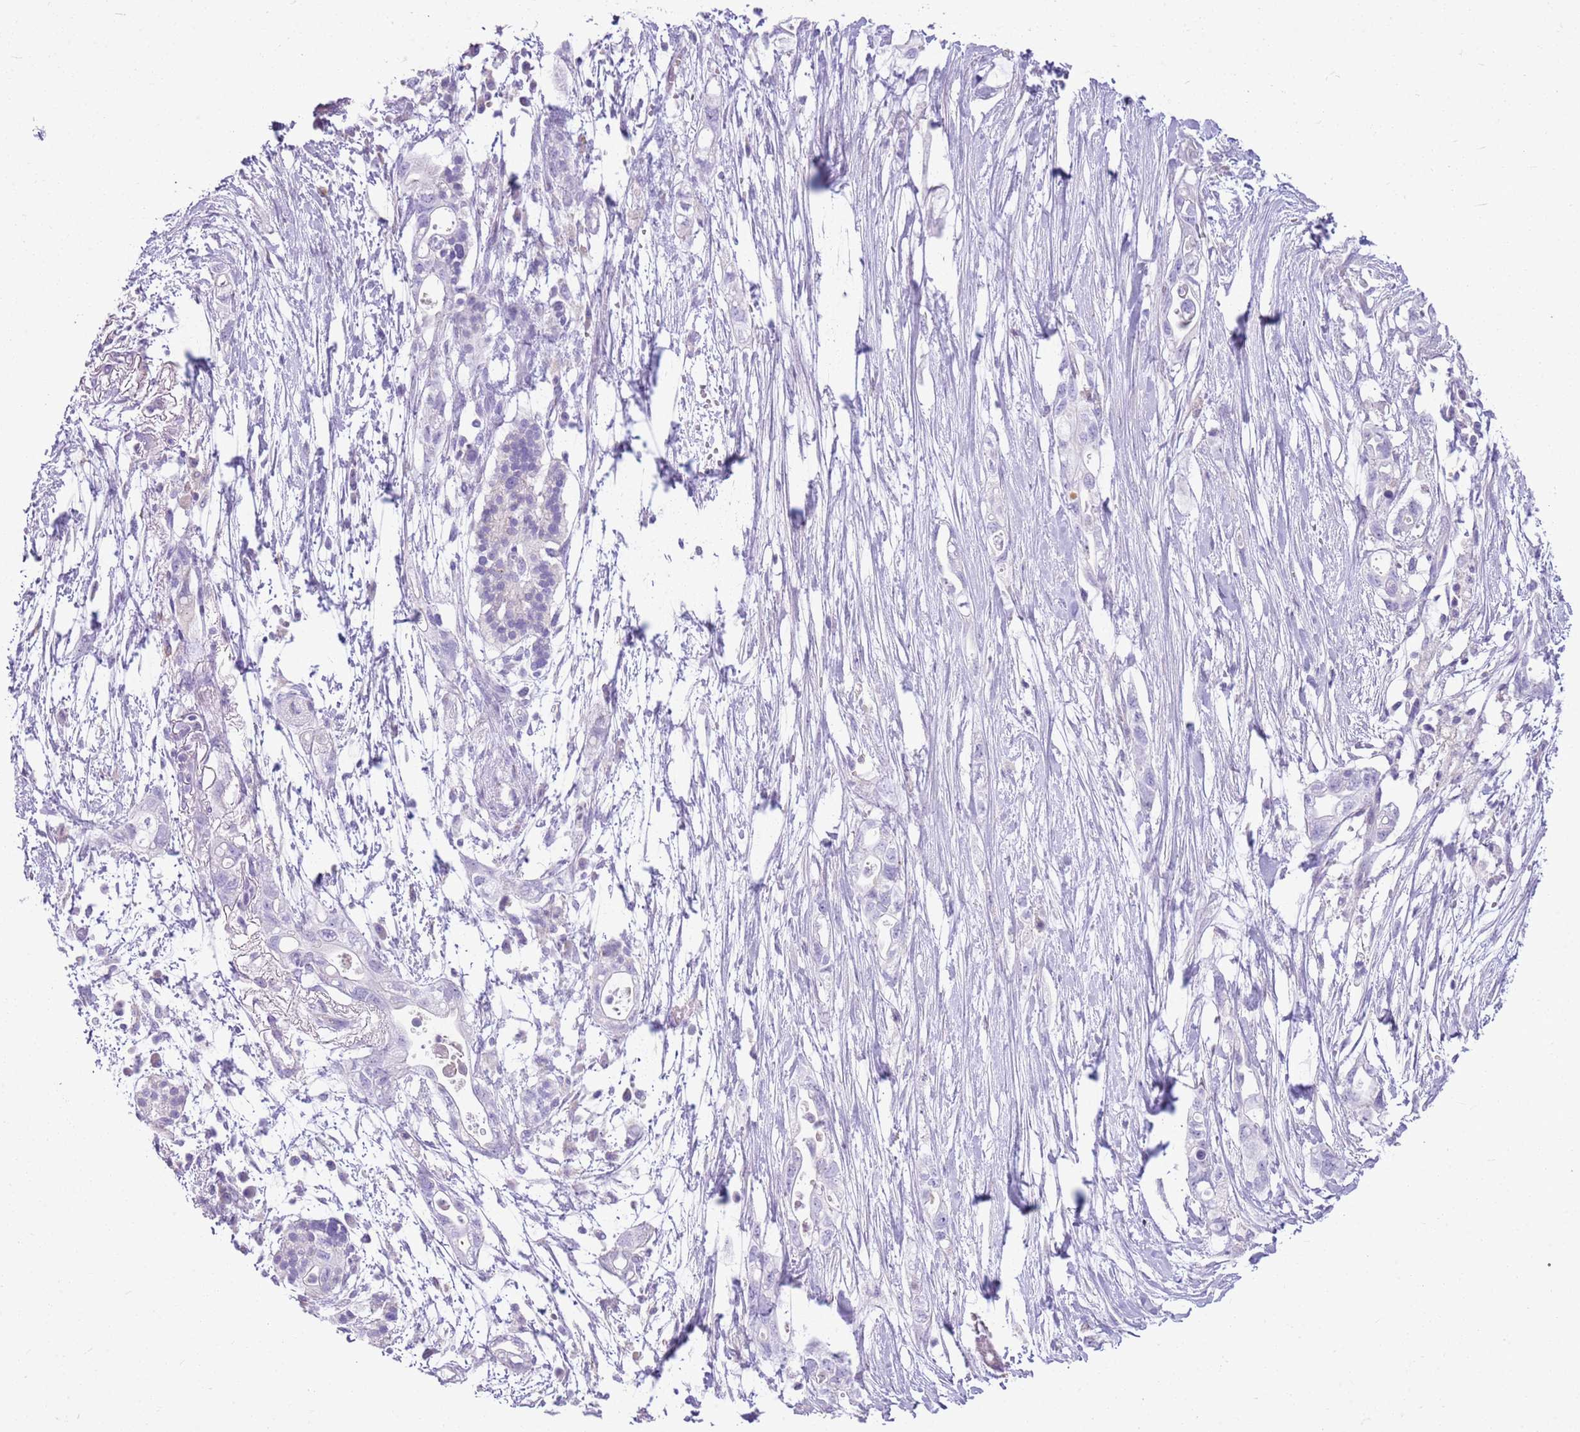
{"staining": {"intensity": "negative", "quantity": "none", "location": "none"}, "tissue": "pancreatic cancer", "cell_type": "Tumor cells", "image_type": "cancer", "snomed": [{"axis": "morphology", "description": "Adenocarcinoma, NOS"}, {"axis": "topography", "description": "Pancreas"}], "caption": "Image shows no significant protein positivity in tumor cells of pancreatic cancer.", "gene": "CNPPD1", "patient": {"sex": "female", "age": 72}}